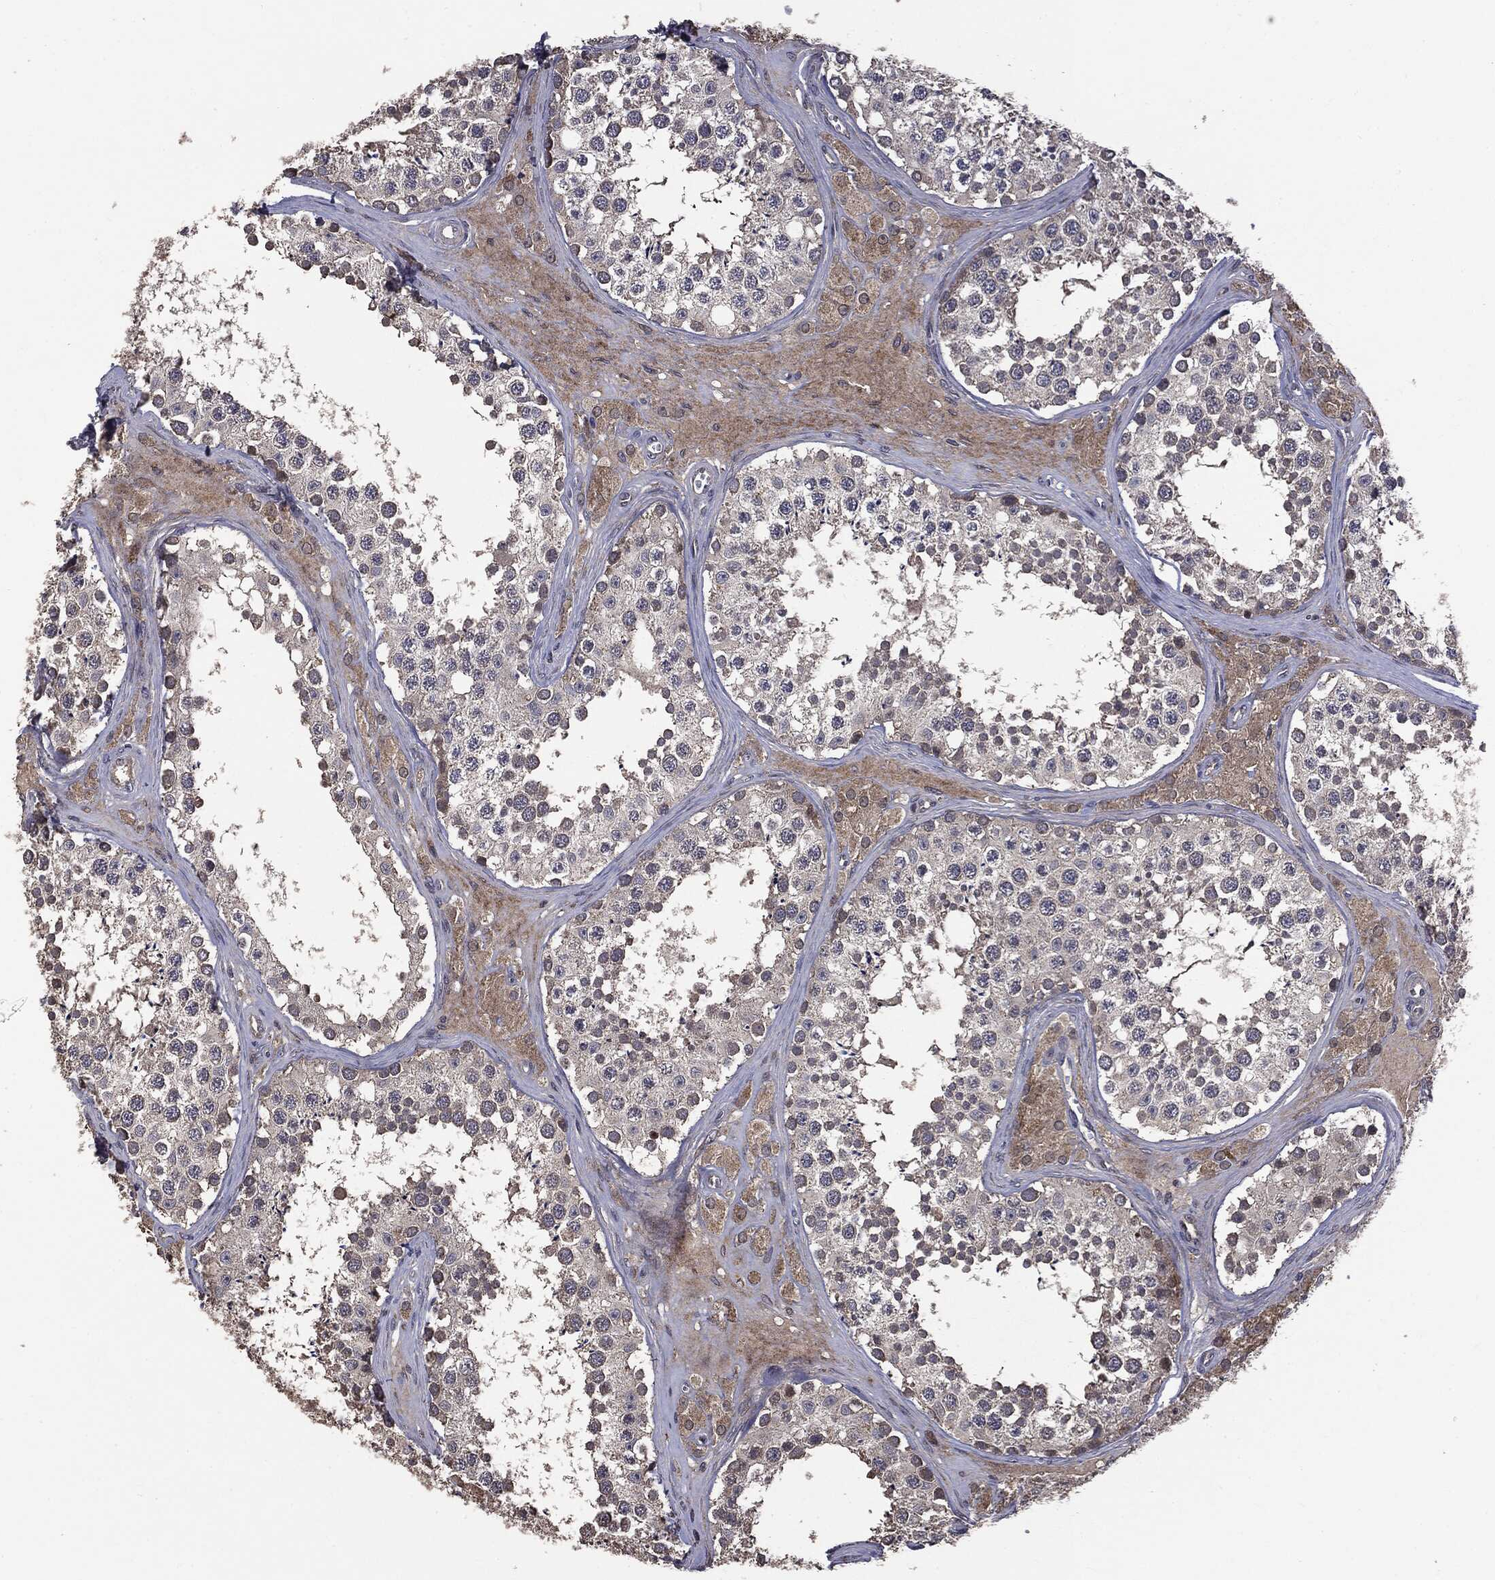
{"staining": {"intensity": "moderate", "quantity": "<25%", "location": "cytoplasmic/membranous"}, "tissue": "testis", "cell_type": "Cells in seminiferous ducts", "image_type": "normal", "snomed": [{"axis": "morphology", "description": "Normal tissue, NOS"}, {"axis": "topography", "description": "Testis"}], "caption": "Benign testis was stained to show a protein in brown. There is low levels of moderate cytoplasmic/membranous positivity in approximately <25% of cells in seminiferous ducts. (Brightfield microscopy of DAB IHC at high magnification).", "gene": "MTOR", "patient": {"sex": "male", "age": 31}}